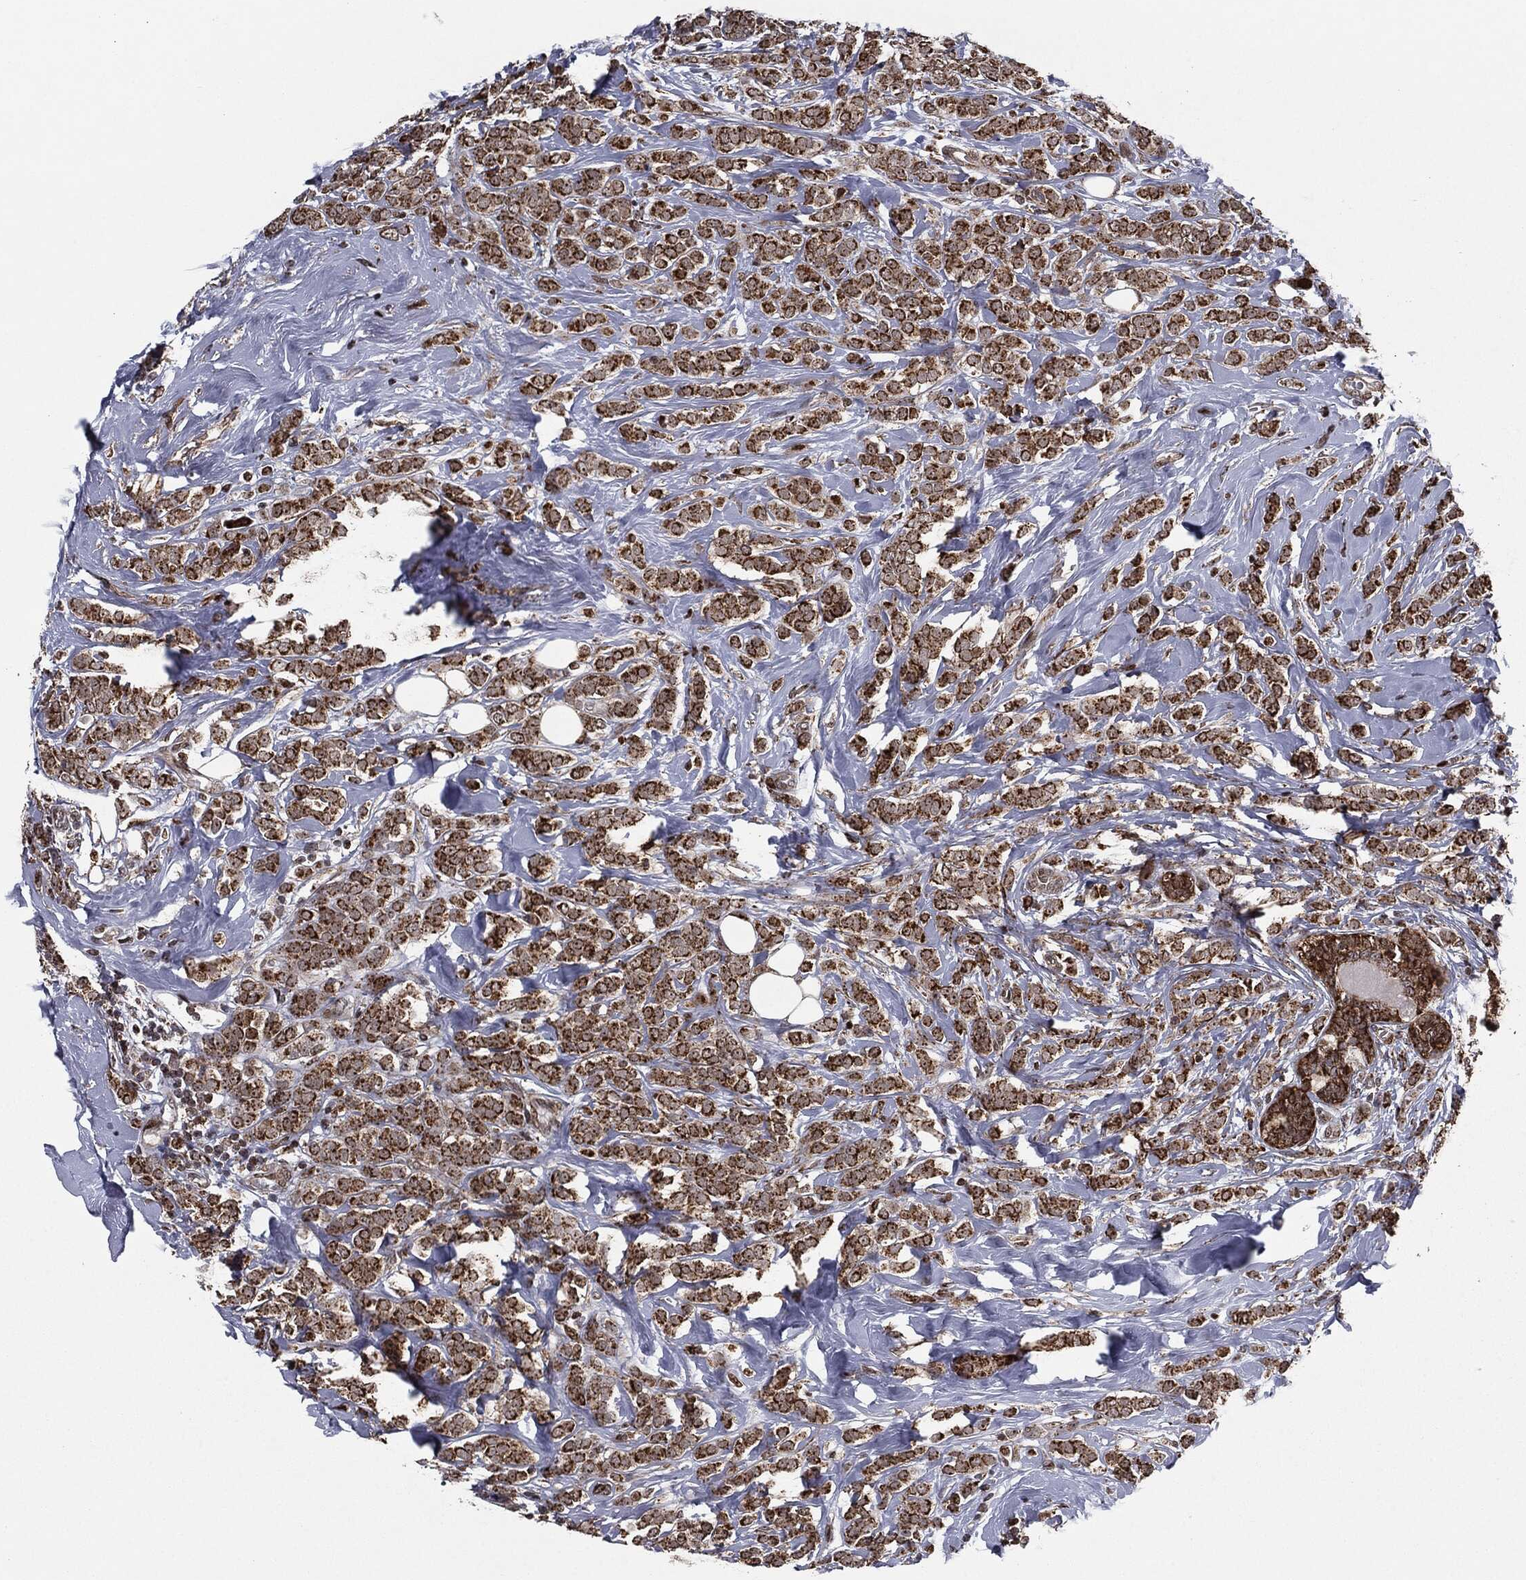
{"staining": {"intensity": "strong", "quantity": ">75%", "location": "cytoplasmic/membranous"}, "tissue": "breast cancer", "cell_type": "Tumor cells", "image_type": "cancer", "snomed": [{"axis": "morphology", "description": "Lobular carcinoma"}, {"axis": "topography", "description": "Breast"}], "caption": "Breast cancer (lobular carcinoma) stained with a protein marker demonstrates strong staining in tumor cells.", "gene": "CHCHD2", "patient": {"sex": "female", "age": 49}}